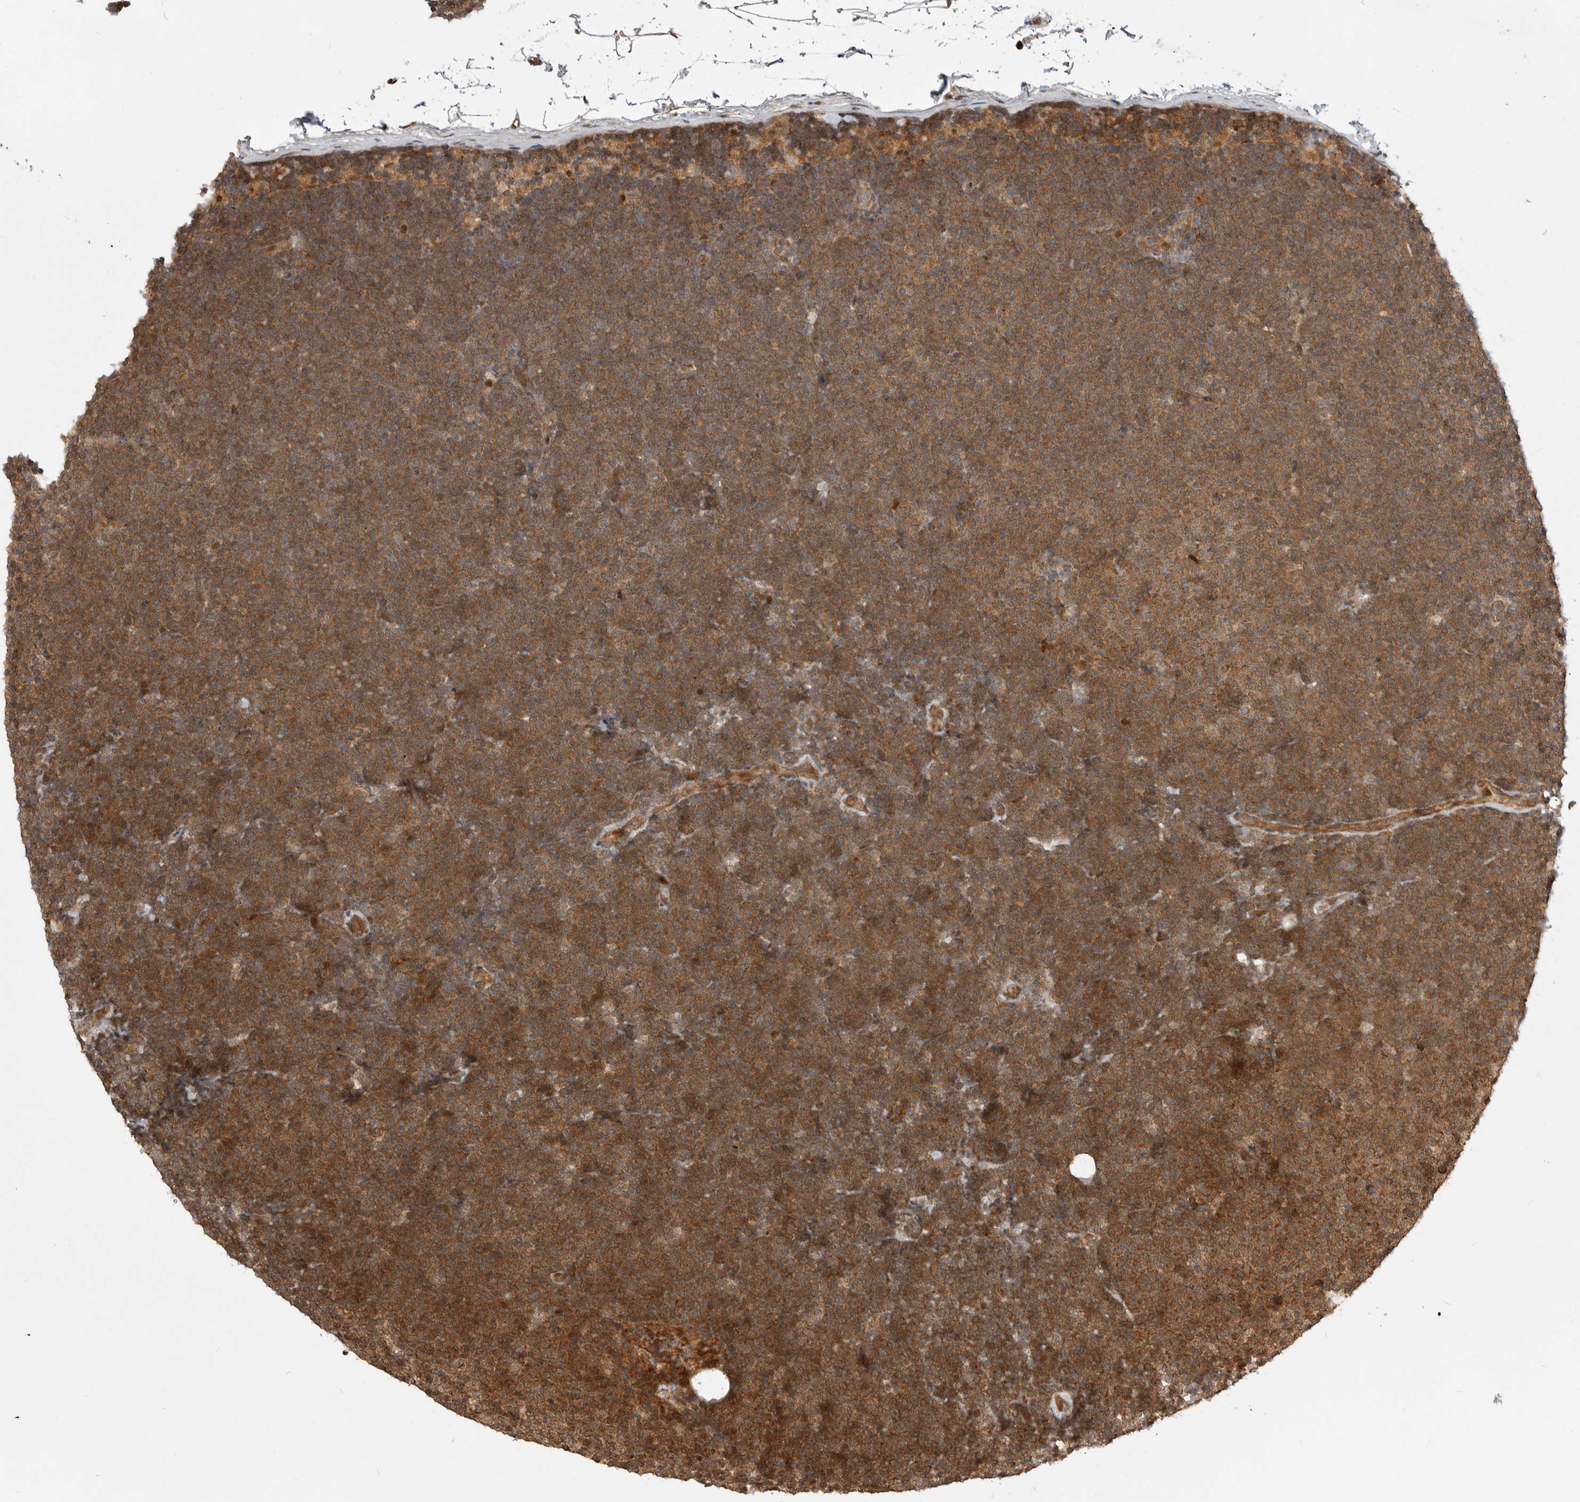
{"staining": {"intensity": "moderate", "quantity": ">75%", "location": "cytoplasmic/membranous"}, "tissue": "lymphoma", "cell_type": "Tumor cells", "image_type": "cancer", "snomed": [{"axis": "morphology", "description": "Malignant lymphoma, non-Hodgkin's type, Low grade"}, {"axis": "topography", "description": "Lymph node"}], "caption": "The immunohistochemical stain labels moderate cytoplasmic/membranous positivity in tumor cells of low-grade malignant lymphoma, non-Hodgkin's type tissue.", "gene": "ADPRS", "patient": {"sex": "female", "age": 53}}